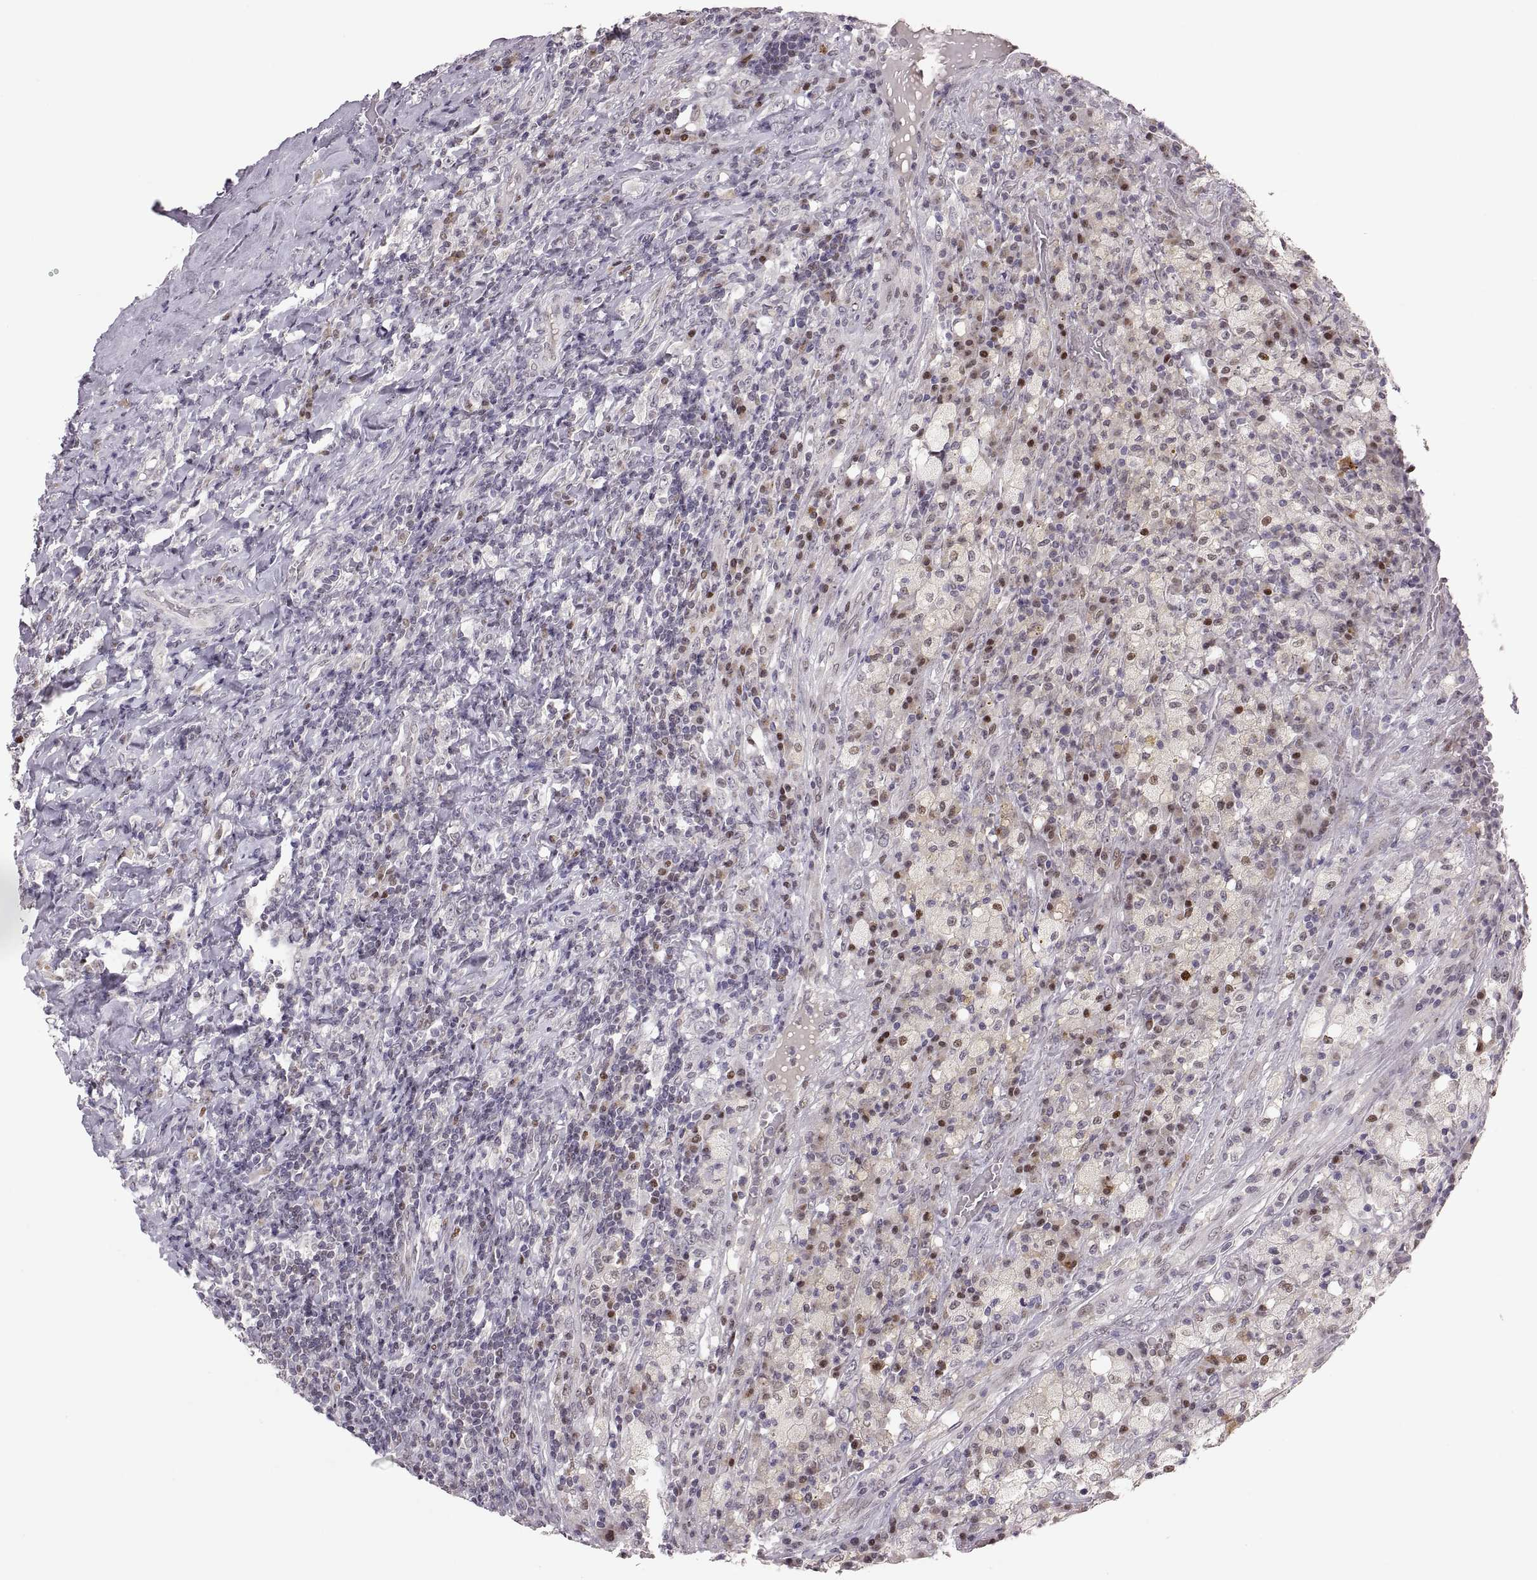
{"staining": {"intensity": "weak", "quantity": "<25%", "location": "nuclear"}, "tissue": "testis cancer", "cell_type": "Tumor cells", "image_type": "cancer", "snomed": [{"axis": "morphology", "description": "Necrosis, NOS"}, {"axis": "morphology", "description": "Carcinoma, Embryonal, NOS"}, {"axis": "topography", "description": "Testis"}], "caption": "DAB (3,3'-diaminobenzidine) immunohistochemical staining of human testis cancer displays no significant staining in tumor cells.", "gene": "SNAI1", "patient": {"sex": "male", "age": 19}}